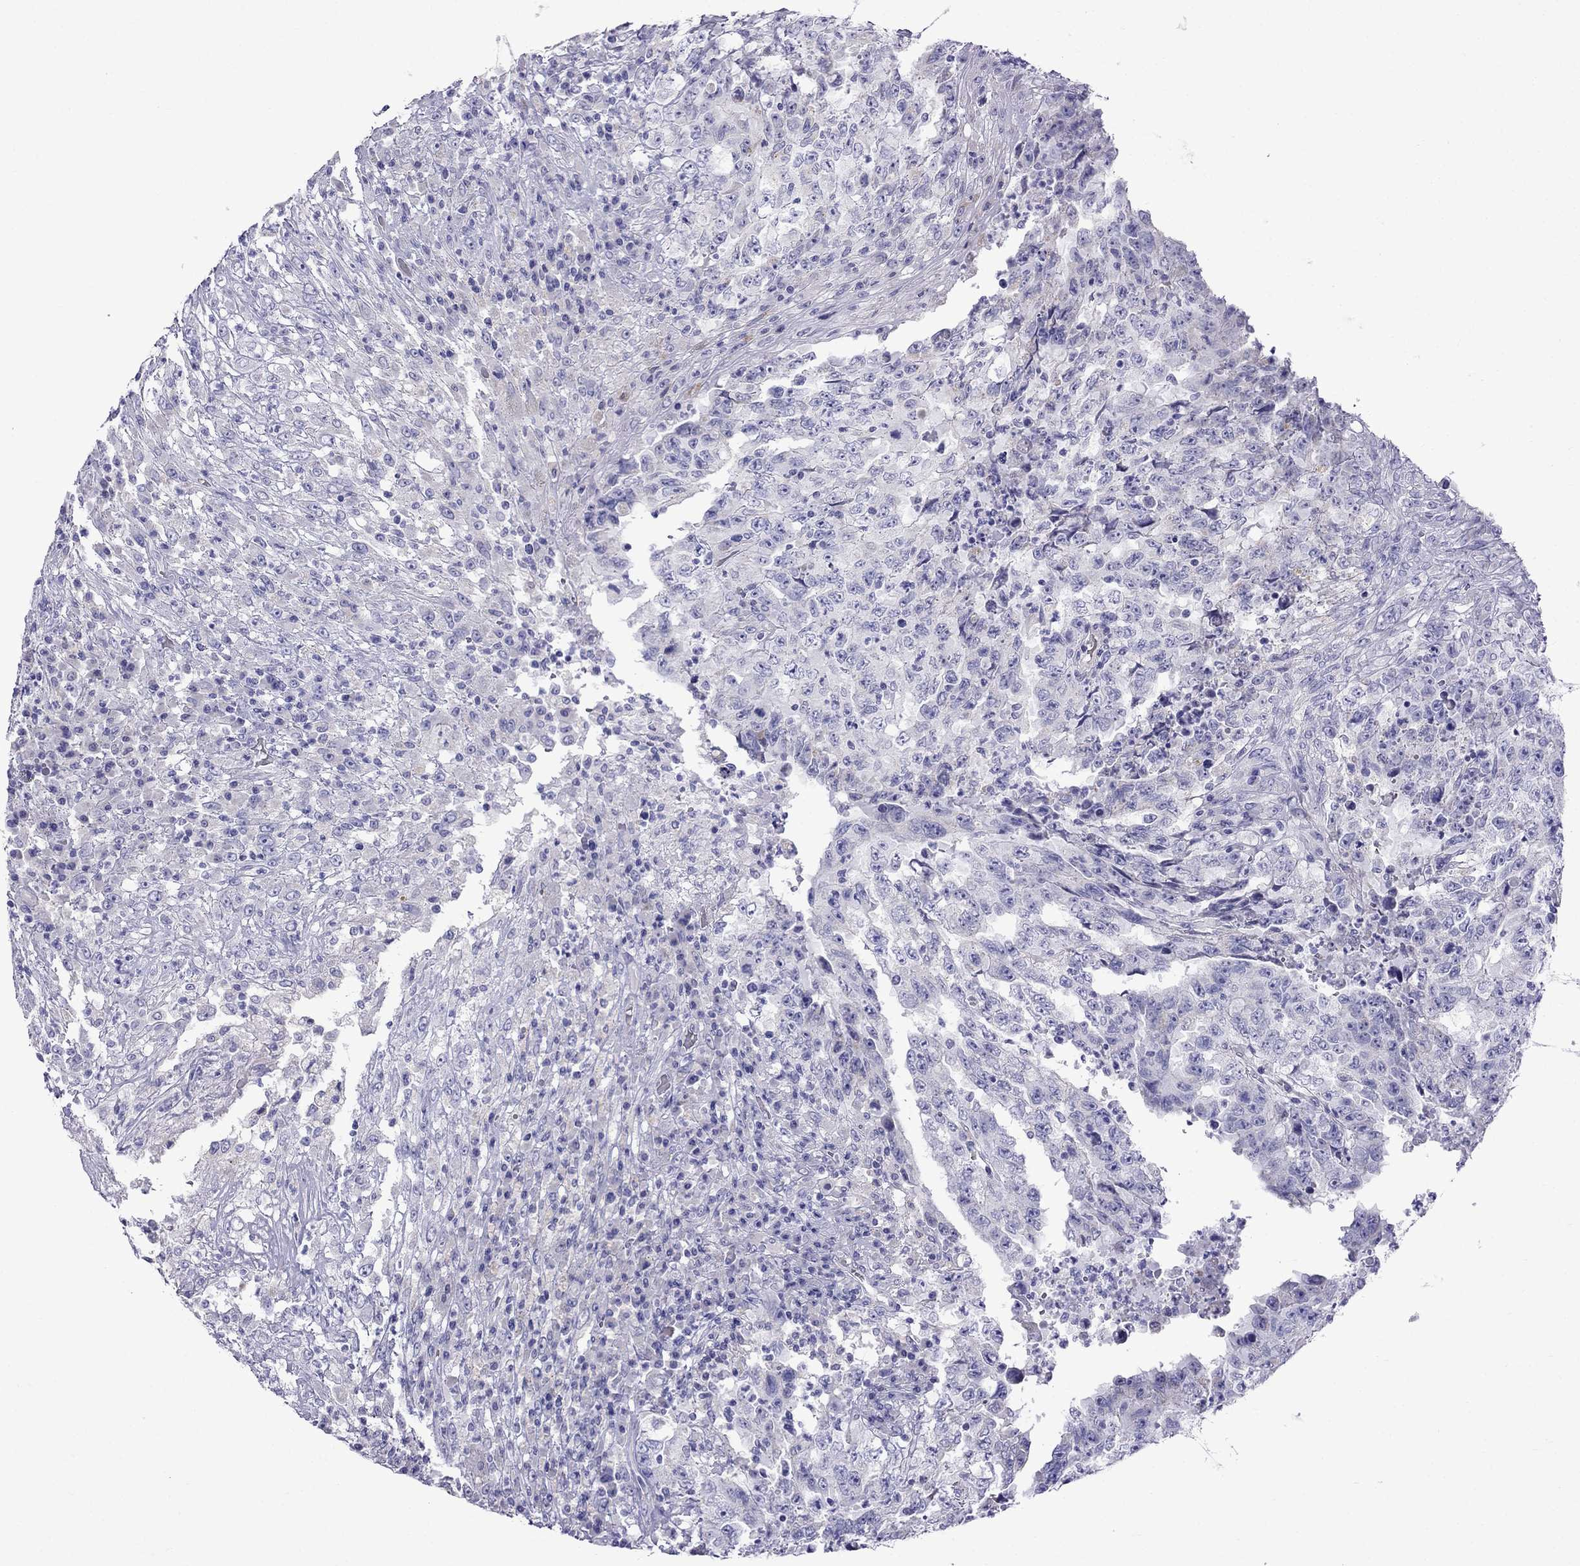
{"staining": {"intensity": "negative", "quantity": "none", "location": "none"}, "tissue": "testis cancer", "cell_type": "Tumor cells", "image_type": "cancer", "snomed": [{"axis": "morphology", "description": "Necrosis, NOS"}, {"axis": "morphology", "description": "Carcinoma, Embryonal, NOS"}, {"axis": "topography", "description": "Testis"}], "caption": "DAB (3,3'-diaminobenzidine) immunohistochemical staining of testis cancer (embryonal carcinoma) displays no significant expression in tumor cells.", "gene": "TDRD1", "patient": {"sex": "male", "age": 19}}